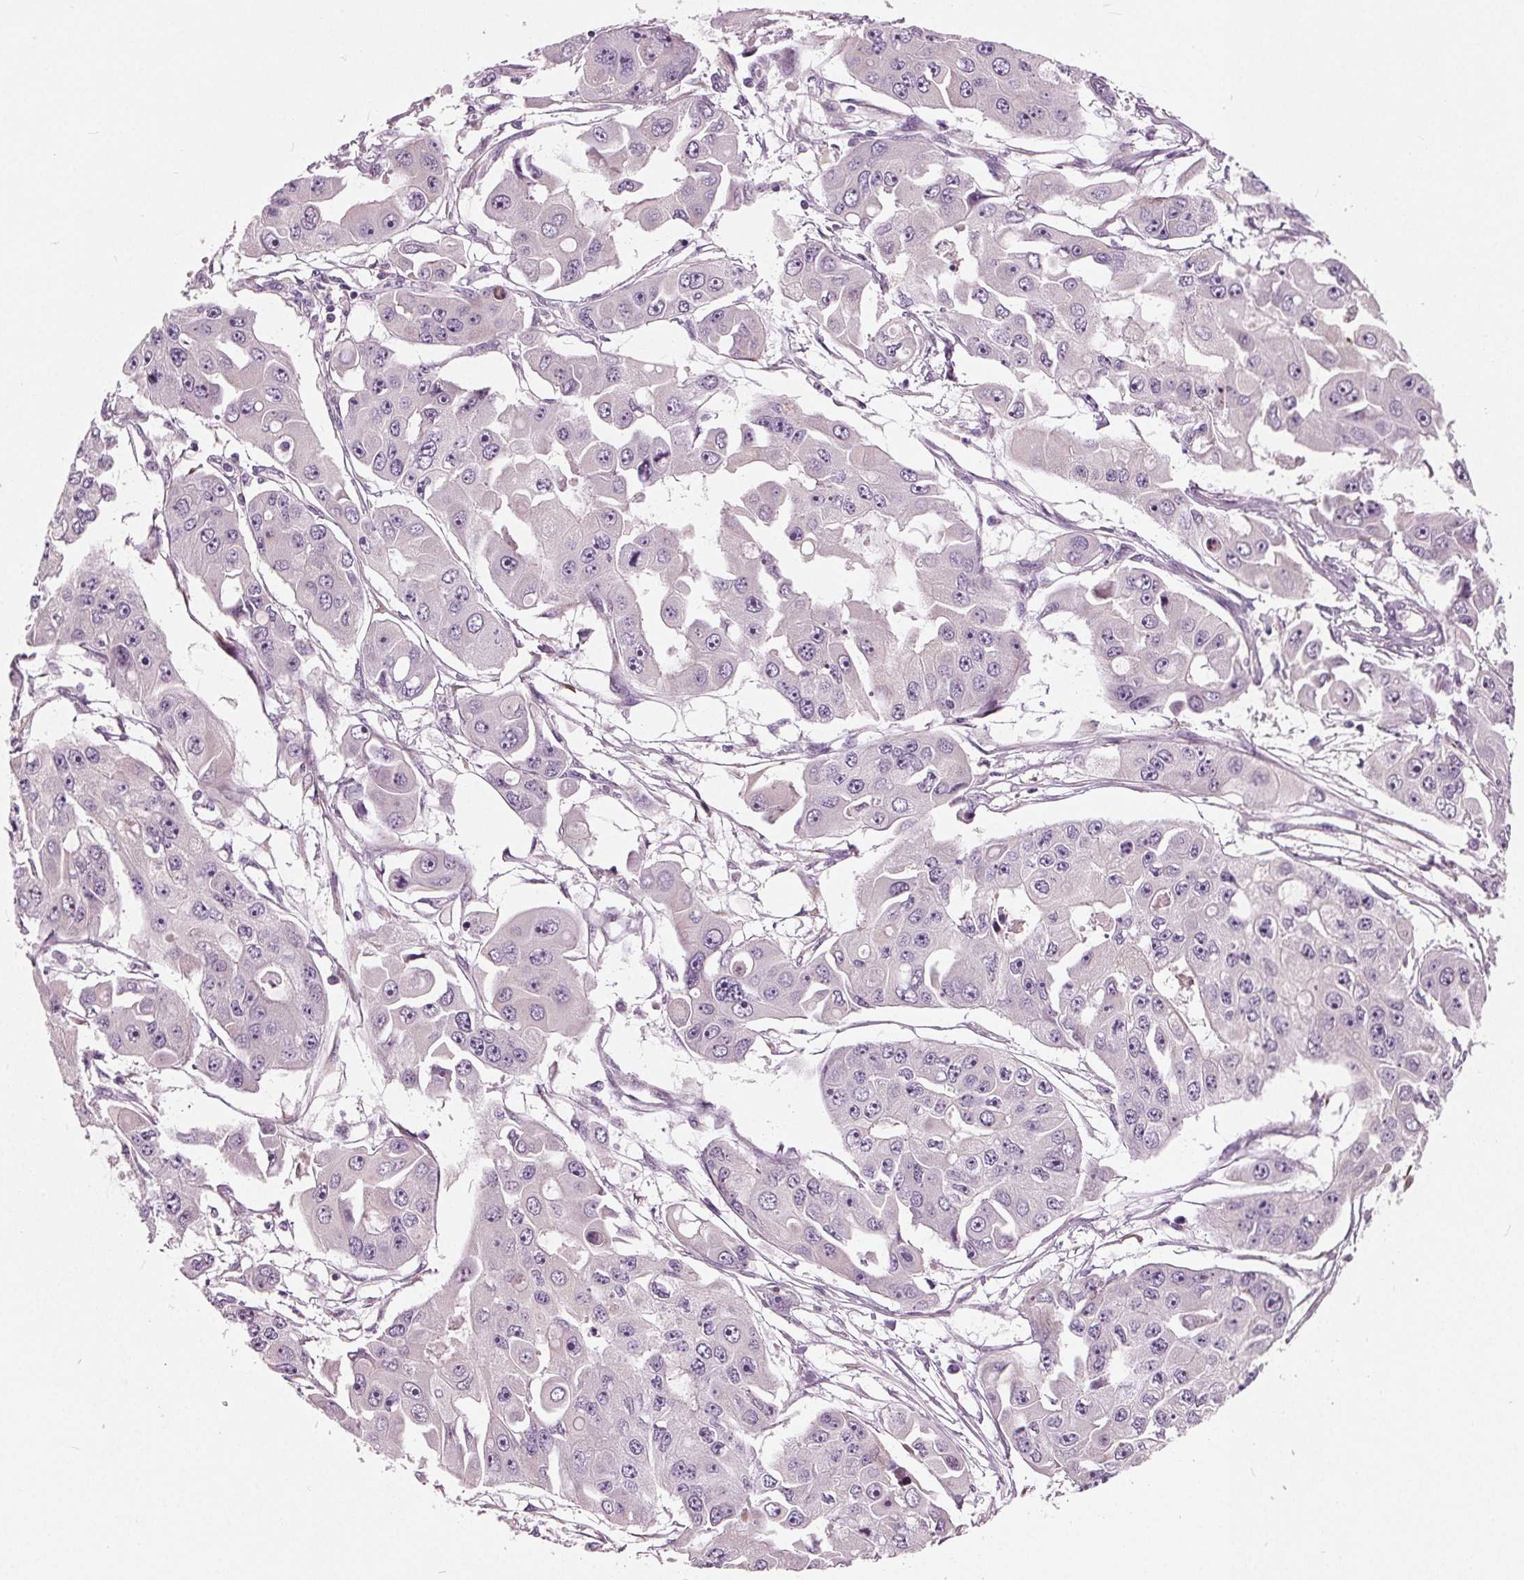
{"staining": {"intensity": "negative", "quantity": "none", "location": "none"}, "tissue": "ovarian cancer", "cell_type": "Tumor cells", "image_type": "cancer", "snomed": [{"axis": "morphology", "description": "Cystadenocarcinoma, serous, NOS"}, {"axis": "topography", "description": "Ovary"}], "caption": "Immunohistochemistry (IHC) image of human serous cystadenocarcinoma (ovarian) stained for a protein (brown), which demonstrates no staining in tumor cells.", "gene": "LHFPL7", "patient": {"sex": "female", "age": 56}}